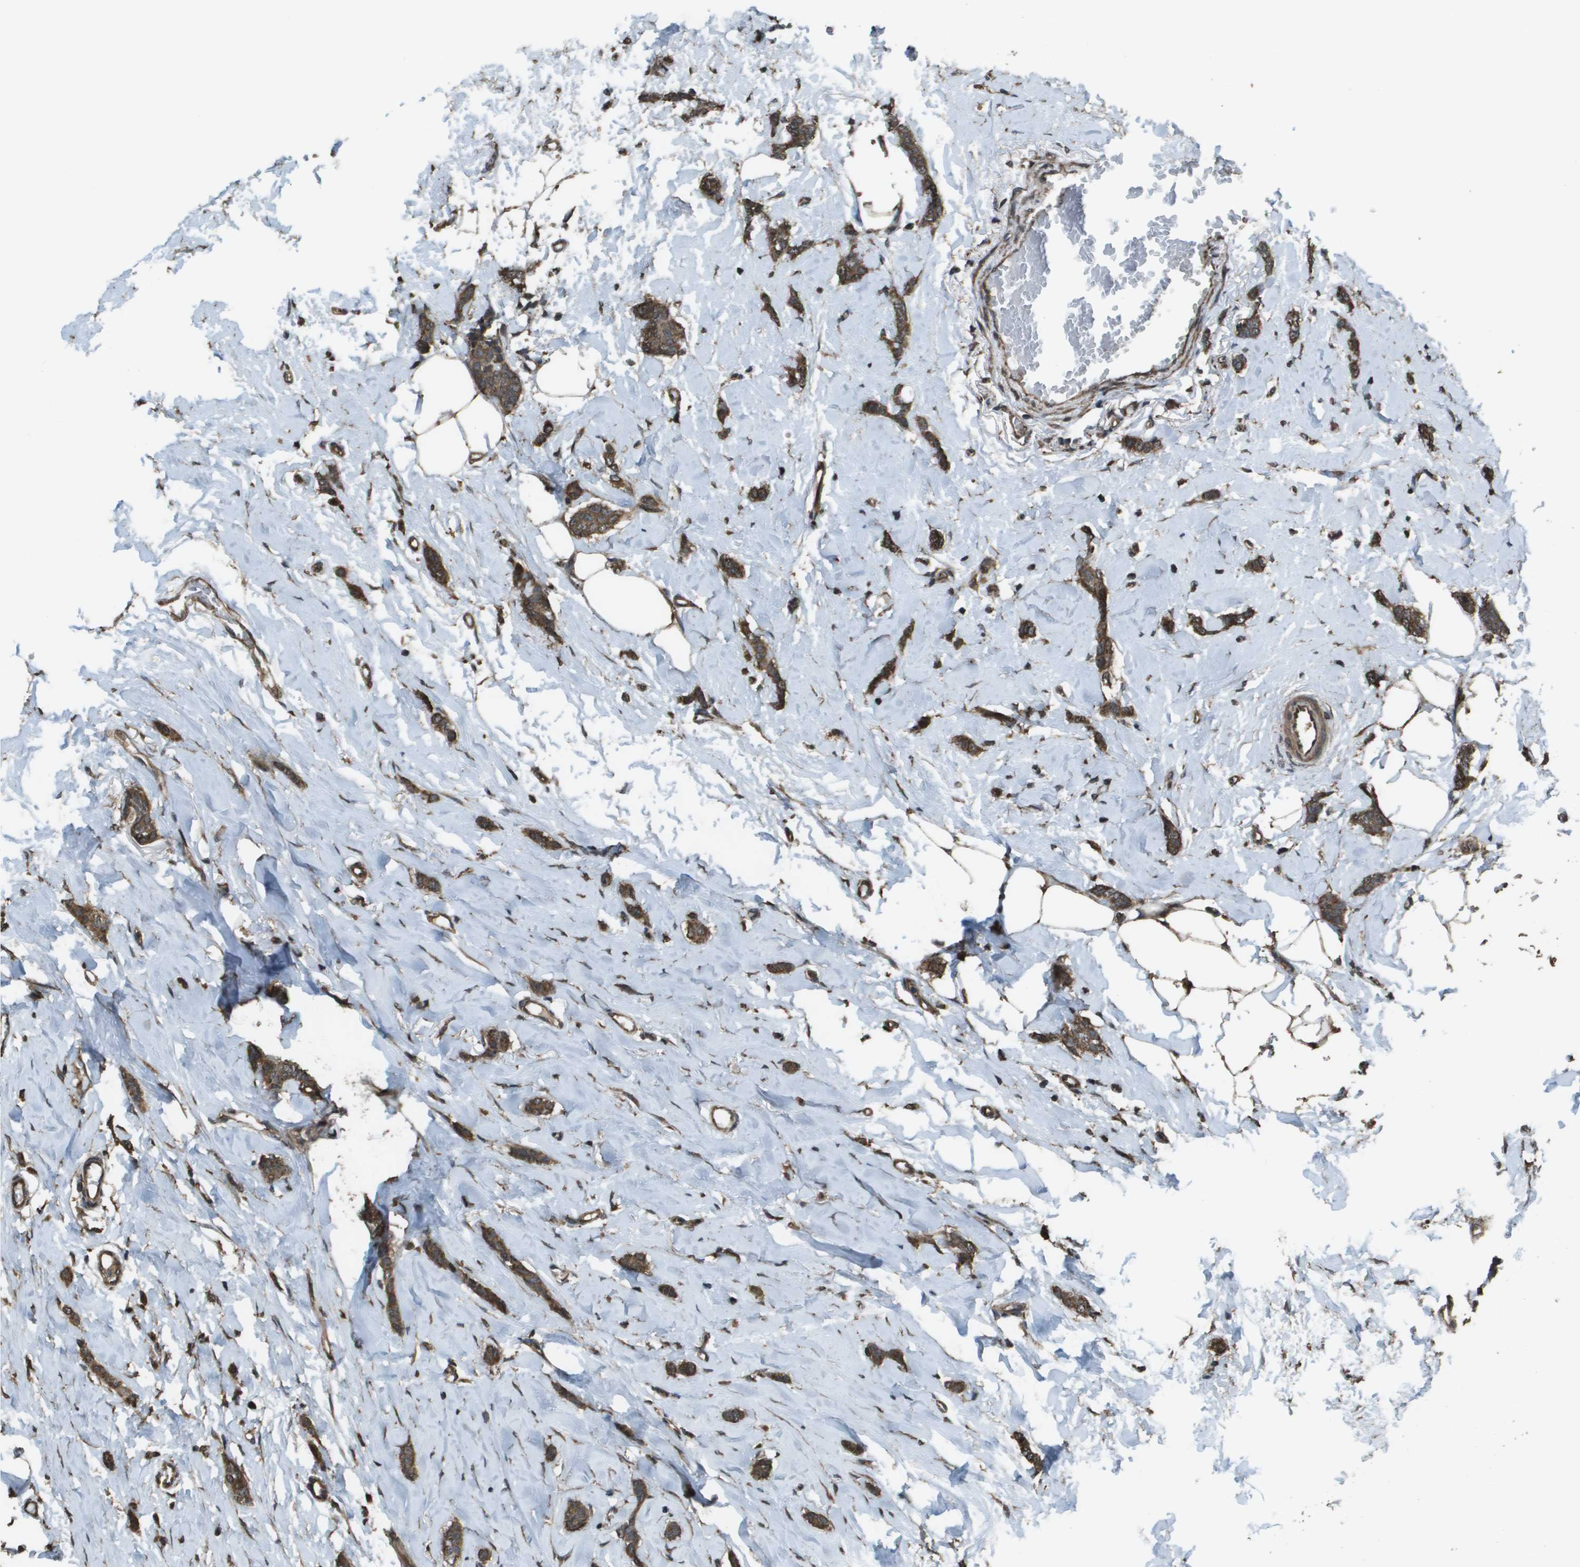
{"staining": {"intensity": "strong", "quantity": ">75%", "location": "cytoplasmic/membranous"}, "tissue": "breast cancer", "cell_type": "Tumor cells", "image_type": "cancer", "snomed": [{"axis": "morphology", "description": "Lobular carcinoma"}, {"axis": "topography", "description": "Skin"}, {"axis": "topography", "description": "Breast"}], "caption": "A brown stain labels strong cytoplasmic/membranous positivity of a protein in human breast cancer (lobular carcinoma) tumor cells. (Stains: DAB (3,3'-diaminobenzidine) in brown, nuclei in blue, Microscopy: brightfield microscopy at high magnification).", "gene": "FIG4", "patient": {"sex": "female", "age": 46}}